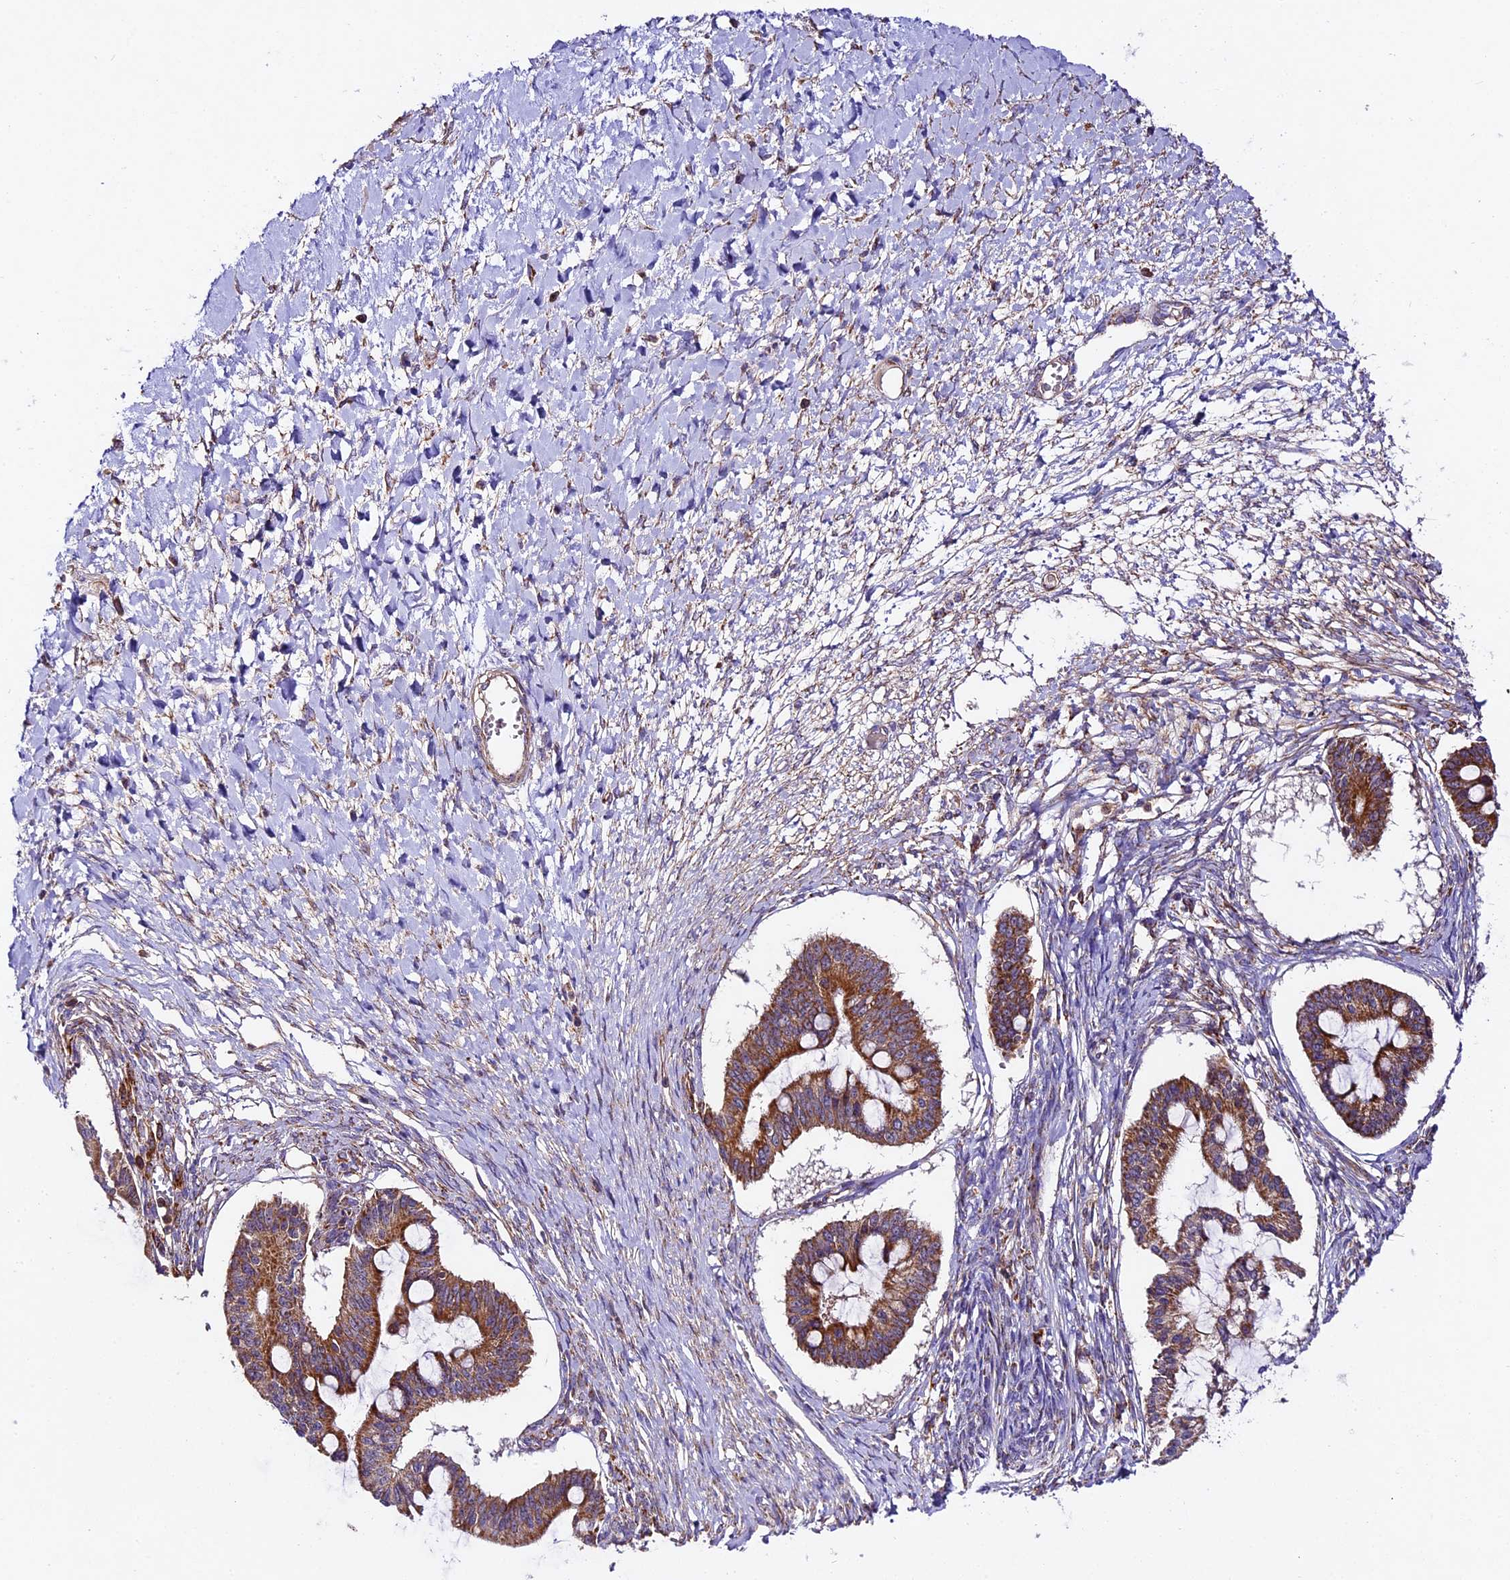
{"staining": {"intensity": "moderate", "quantity": ">75%", "location": "cytoplasmic/membranous"}, "tissue": "ovarian cancer", "cell_type": "Tumor cells", "image_type": "cancer", "snomed": [{"axis": "morphology", "description": "Cystadenocarcinoma, mucinous, NOS"}, {"axis": "topography", "description": "Ovary"}], "caption": "Protein staining displays moderate cytoplasmic/membranous staining in approximately >75% of tumor cells in mucinous cystadenocarcinoma (ovarian).", "gene": "NDUFA8", "patient": {"sex": "female", "age": 73}}